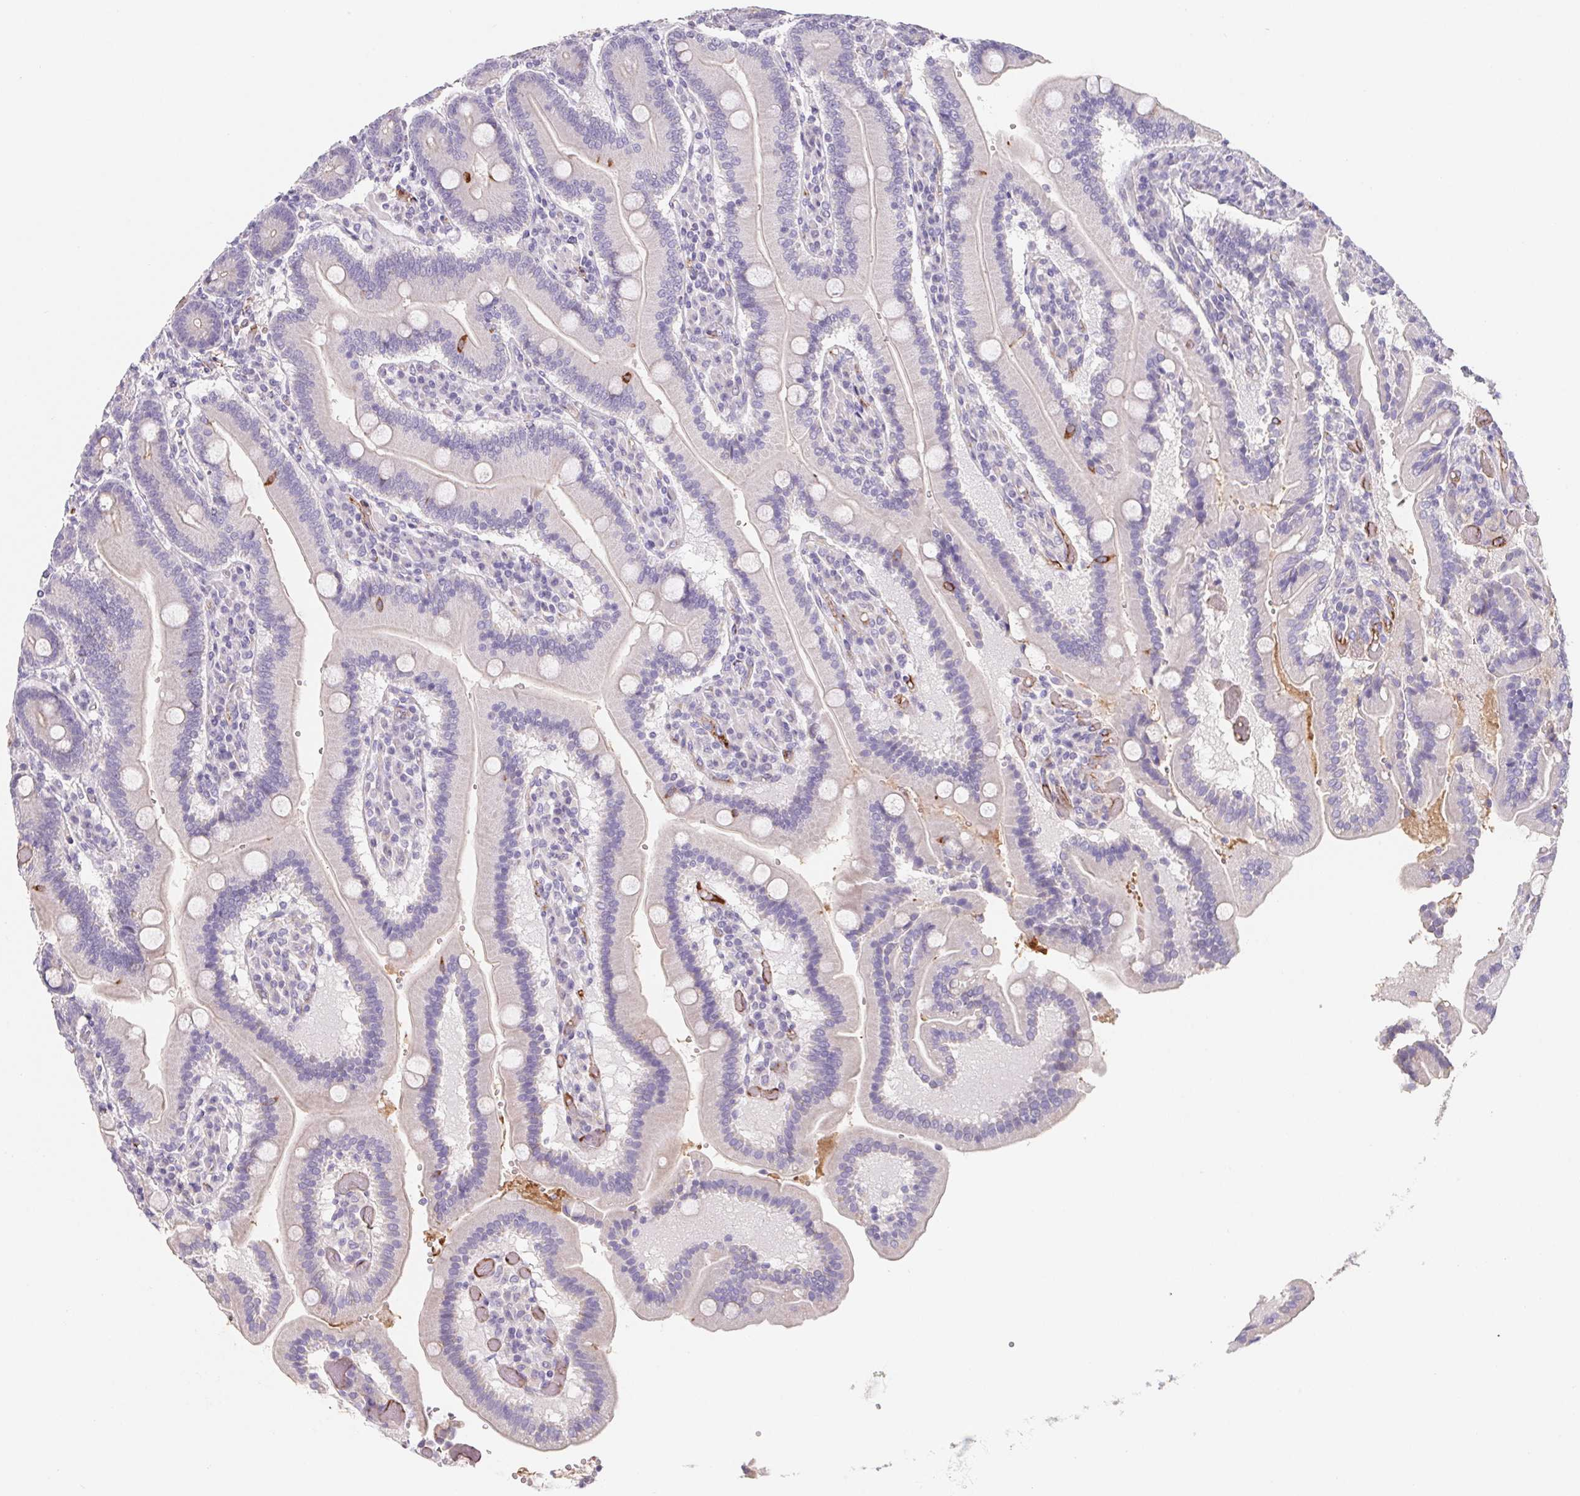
{"staining": {"intensity": "negative", "quantity": "none", "location": "none"}, "tissue": "duodenum", "cell_type": "Glandular cells", "image_type": "normal", "snomed": [{"axis": "morphology", "description": "Normal tissue, NOS"}, {"axis": "topography", "description": "Duodenum"}], "caption": "Protein analysis of normal duodenum reveals no significant staining in glandular cells. (Brightfield microscopy of DAB immunohistochemistry (IHC) at high magnification).", "gene": "LPA", "patient": {"sex": "female", "age": 62}}